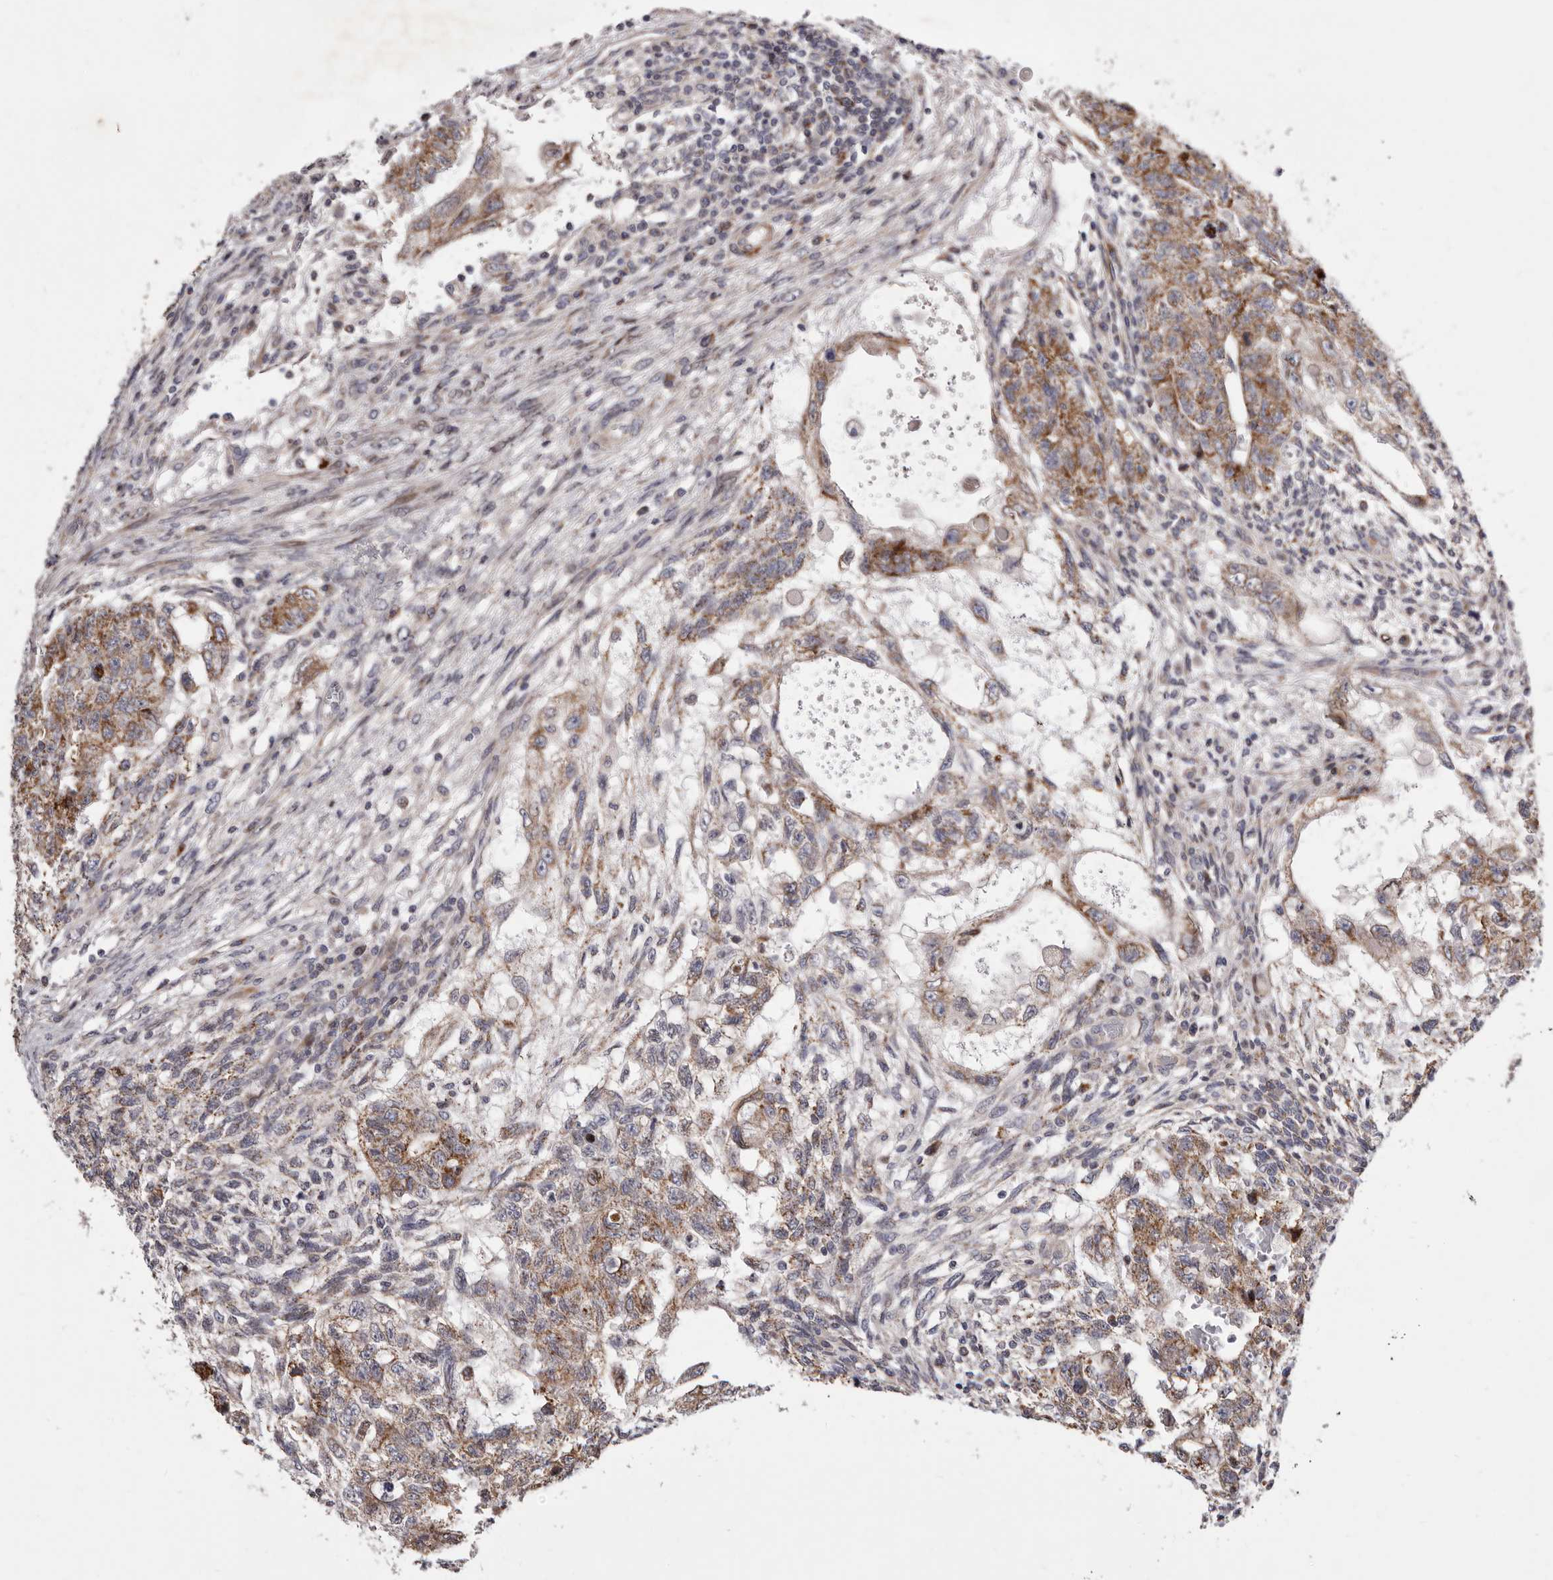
{"staining": {"intensity": "moderate", "quantity": ">75%", "location": "cytoplasmic/membranous"}, "tissue": "testis cancer", "cell_type": "Tumor cells", "image_type": "cancer", "snomed": [{"axis": "morphology", "description": "Normal tissue, NOS"}, {"axis": "morphology", "description": "Carcinoma, Embryonal, NOS"}, {"axis": "topography", "description": "Testis"}], "caption": "Testis cancer (embryonal carcinoma) stained with a brown dye demonstrates moderate cytoplasmic/membranous positive positivity in approximately >75% of tumor cells.", "gene": "TIMM17B", "patient": {"sex": "male", "age": 36}}